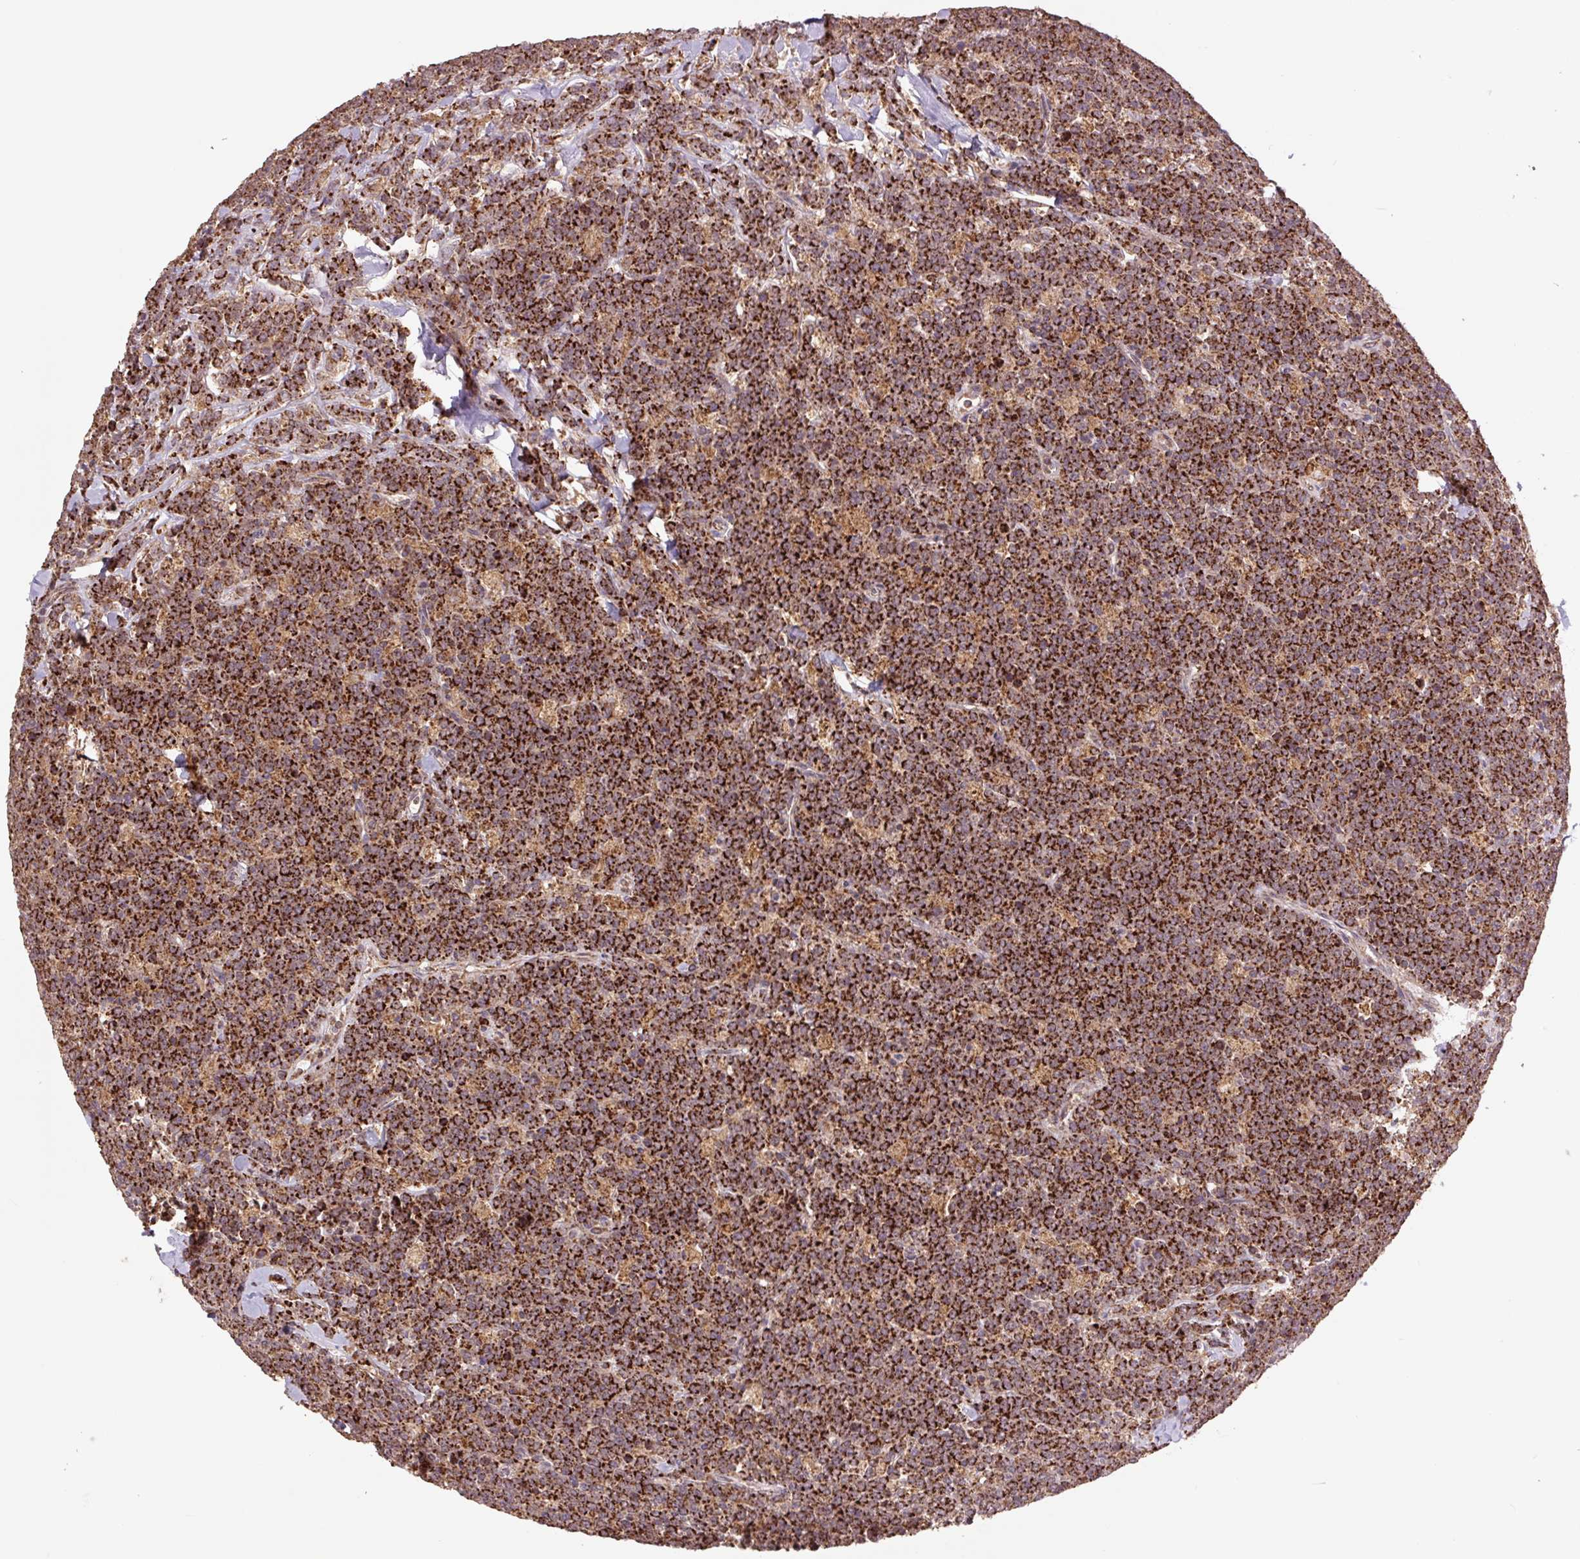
{"staining": {"intensity": "strong", "quantity": ">75%", "location": "cytoplasmic/membranous"}, "tissue": "lymphoma", "cell_type": "Tumor cells", "image_type": "cancer", "snomed": [{"axis": "morphology", "description": "Malignant lymphoma, non-Hodgkin's type, High grade"}, {"axis": "topography", "description": "Small intestine"}], "caption": "Lymphoma stained for a protein (brown) reveals strong cytoplasmic/membranous positive expression in about >75% of tumor cells.", "gene": "TMEM160", "patient": {"sex": "male", "age": 8}}